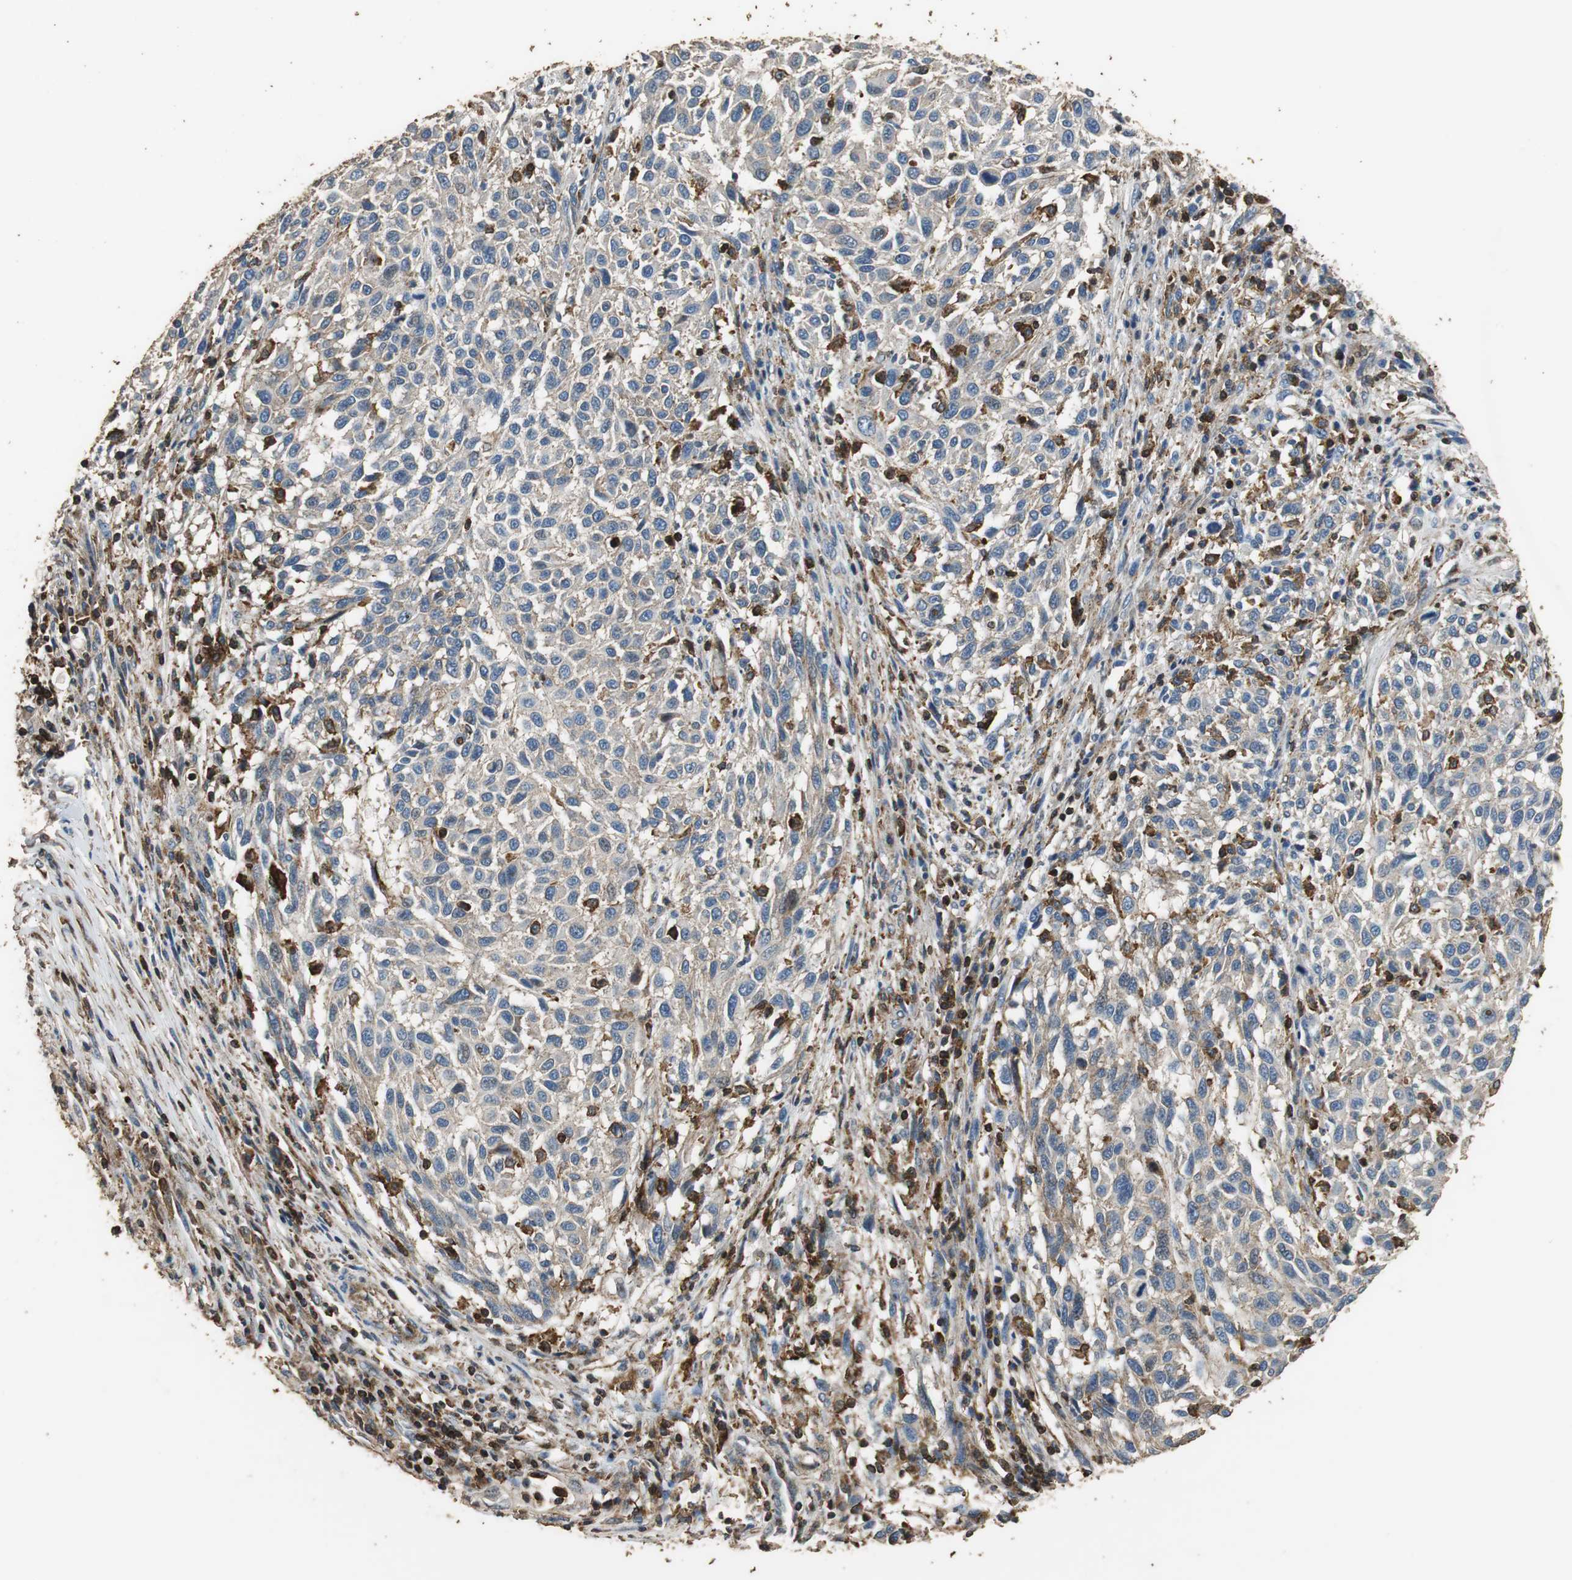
{"staining": {"intensity": "weak", "quantity": "25%-75%", "location": "cytoplasmic/membranous"}, "tissue": "melanoma", "cell_type": "Tumor cells", "image_type": "cancer", "snomed": [{"axis": "morphology", "description": "Malignant melanoma, Metastatic site"}, {"axis": "topography", "description": "Lymph node"}], "caption": "This image exhibits immunohistochemistry staining of human malignant melanoma (metastatic site), with low weak cytoplasmic/membranous positivity in about 25%-75% of tumor cells.", "gene": "PRKRA", "patient": {"sex": "male", "age": 61}}